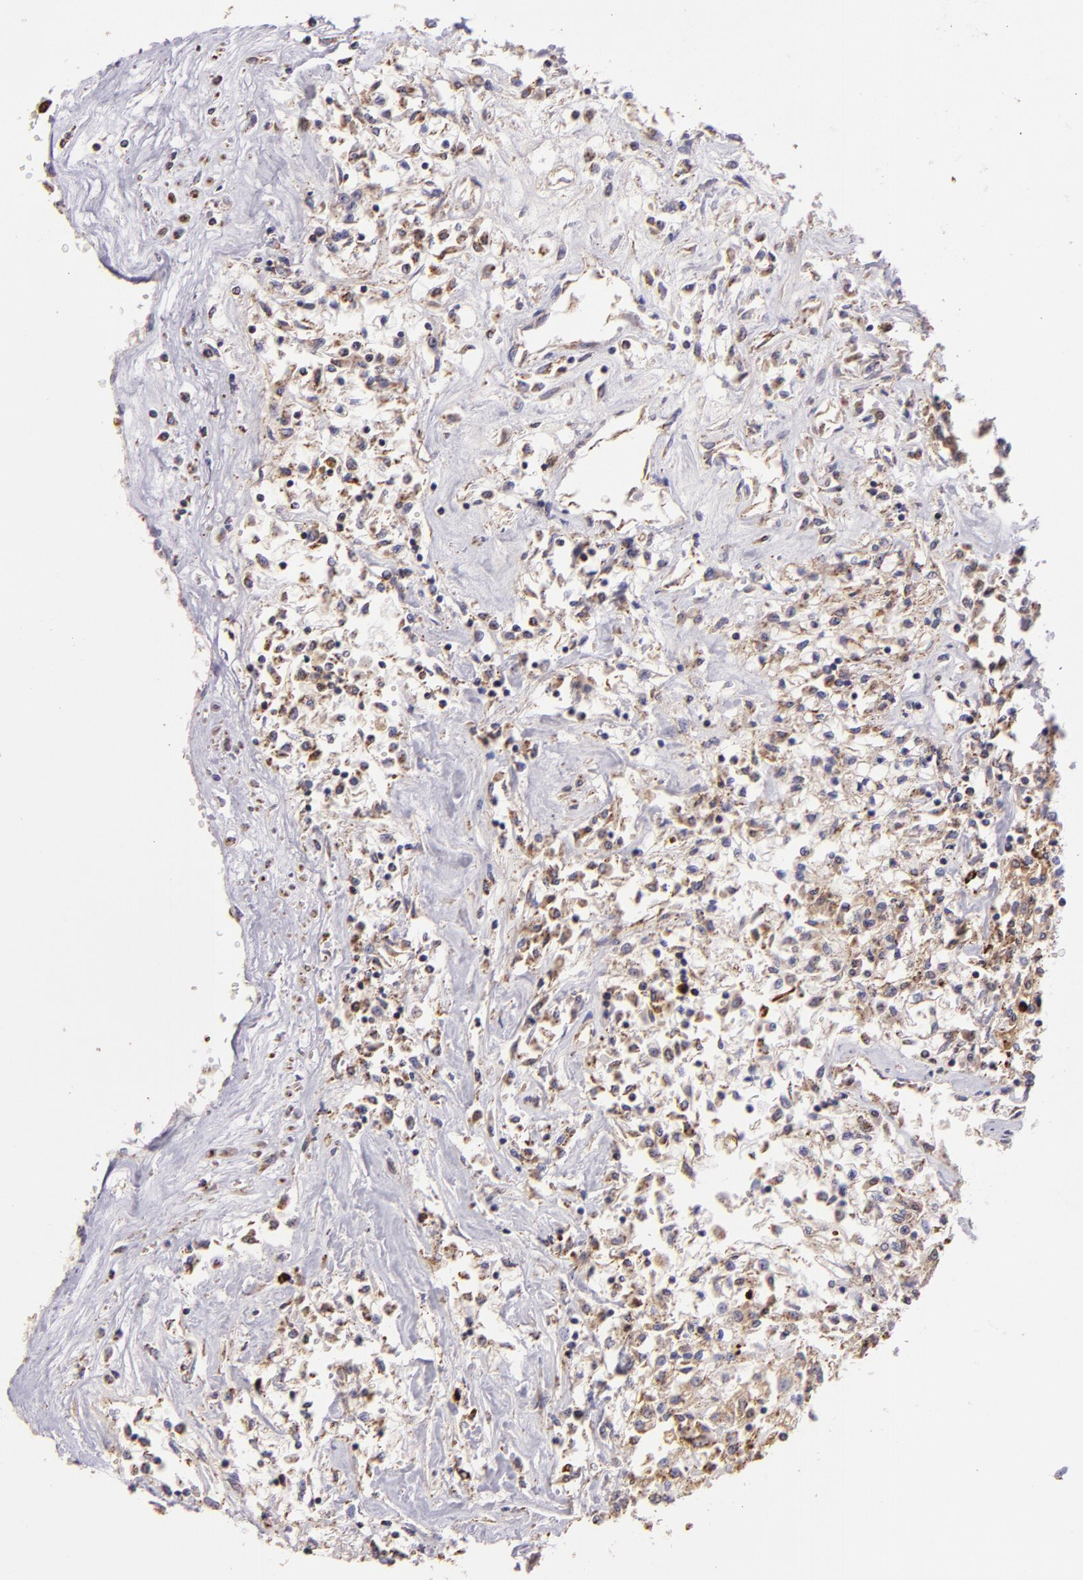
{"staining": {"intensity": "moderate", "quantity": ">75%", "location": "cytoplasmic/membranous"}, "tissue": "renal cancer", "cell_type": "Tumor cells", "image_type": "cancer", "snomed": [{"axis": "morphology", "description": "Adenocarcinoma, NOS"}, {"axis": "topography", "description": "Kidney"}], "caption": "Tumor cells demonstrate medium levels of moderate cytoplasmic/membranous staining in approximately >75% of cells in renal adenocarcinoma.", "gene": "HSPD1", "patient": {"sex": "male", "age": 78}}